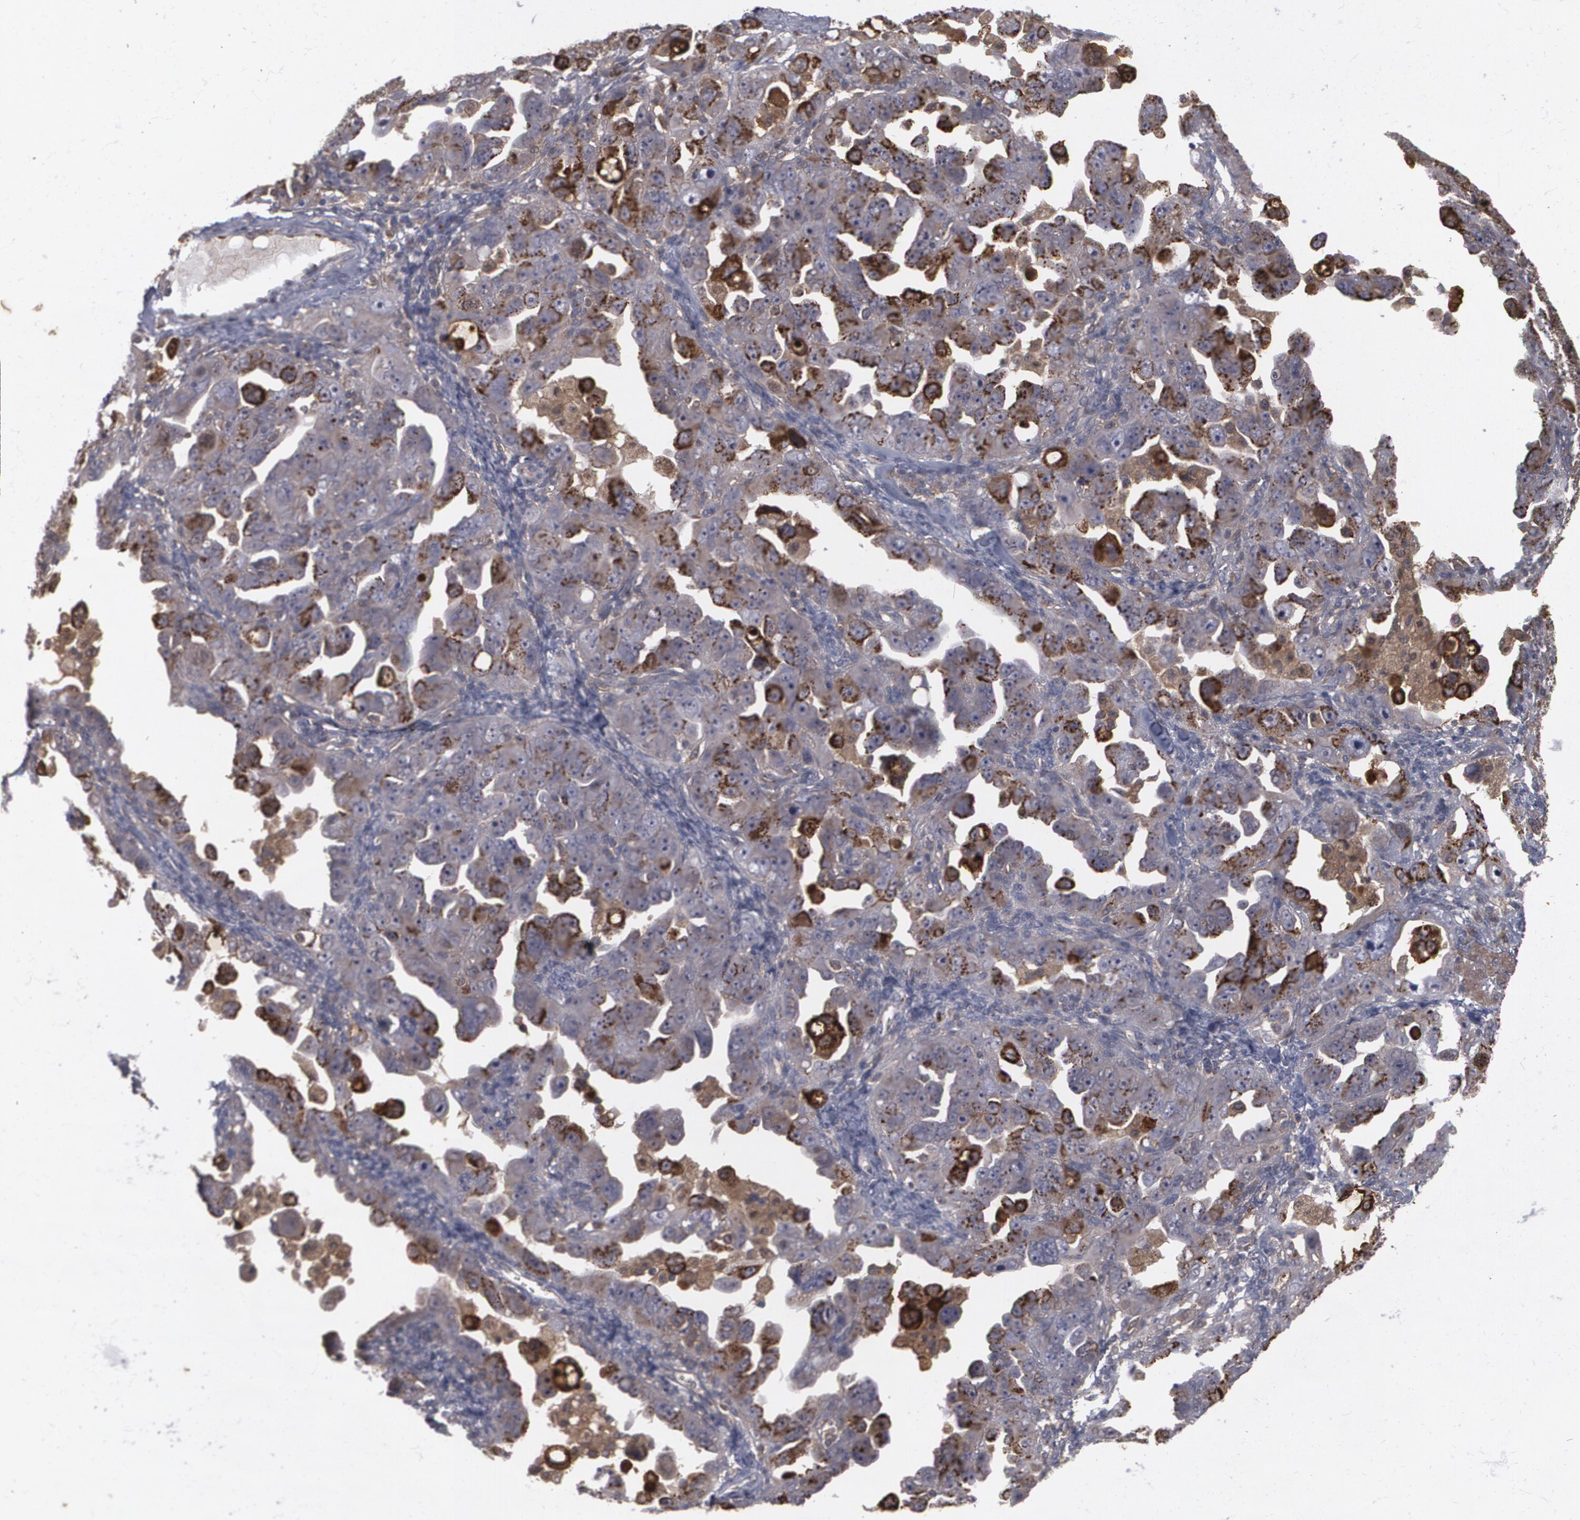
{"staining": {"intensity": "strong", "quantity": "<25%", "location": "cytoplasmic/membranous"}, "tissue": "ovarian cancer", "cell_type": "Tumor cells", "image_type": "cancer", "snomed": [{"axis": "morphology", "description": "Cystadenocarcinoma, serous, NOS"}, {"axis": "topography", "description": "Ovary"}], "caption": "Immunohistochemistry staining of ovarian cancer, which exhibits medium levels of strong cytoplasmic/membranous staining in approximately <25% of tumor cells indicating strong cytoplasmic/membranous protein expression. The staining was performed using DAB (brown) for protein detection and nuclei were counterstained in hematoxylin (blue).", "gene": "HTT", "patient": {"sex": "female", "age": 66}}